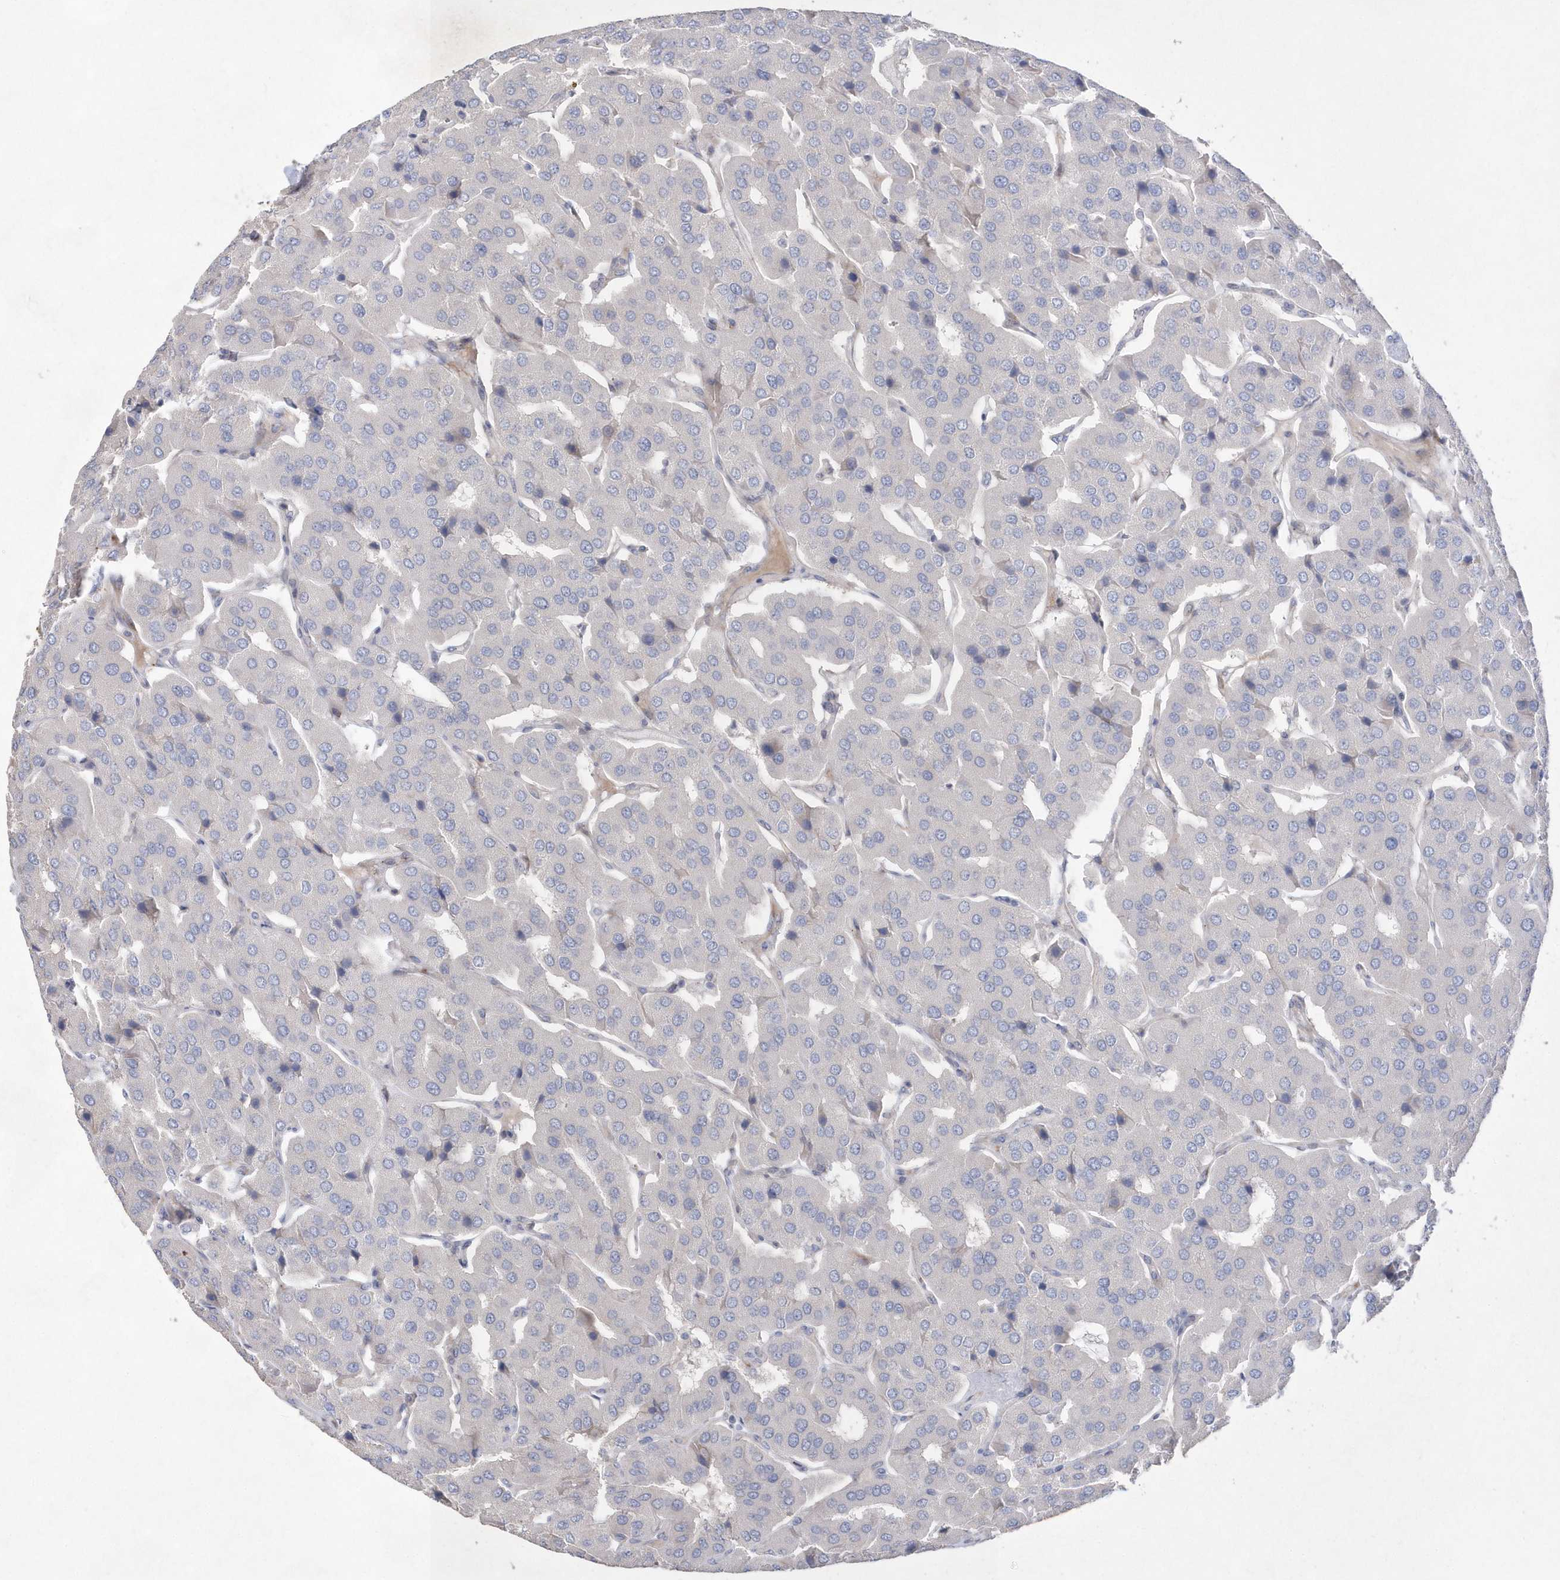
{"staining": {"intensity": "negative", "quantity": "none", "location": "none"}, "tissue": "parathyroid gland", "cell_type": "Glandular cells", "image_type": "normal", "snomed": [{"axis": "morphology", "description": "Normal tissue, NOS"}, {"axis": "morphology", "description": "Adenoma, NOS"}, {"axis": "topography", "description": "Parathyroid gland"}], "caption": "Glandular cells show no significant protein staining in normal parathyroid gland. (IHC, brightfield microscopy, high magnification).", "gene": "TMEM132B", "patient": {"sex": "female", "age": 86}}